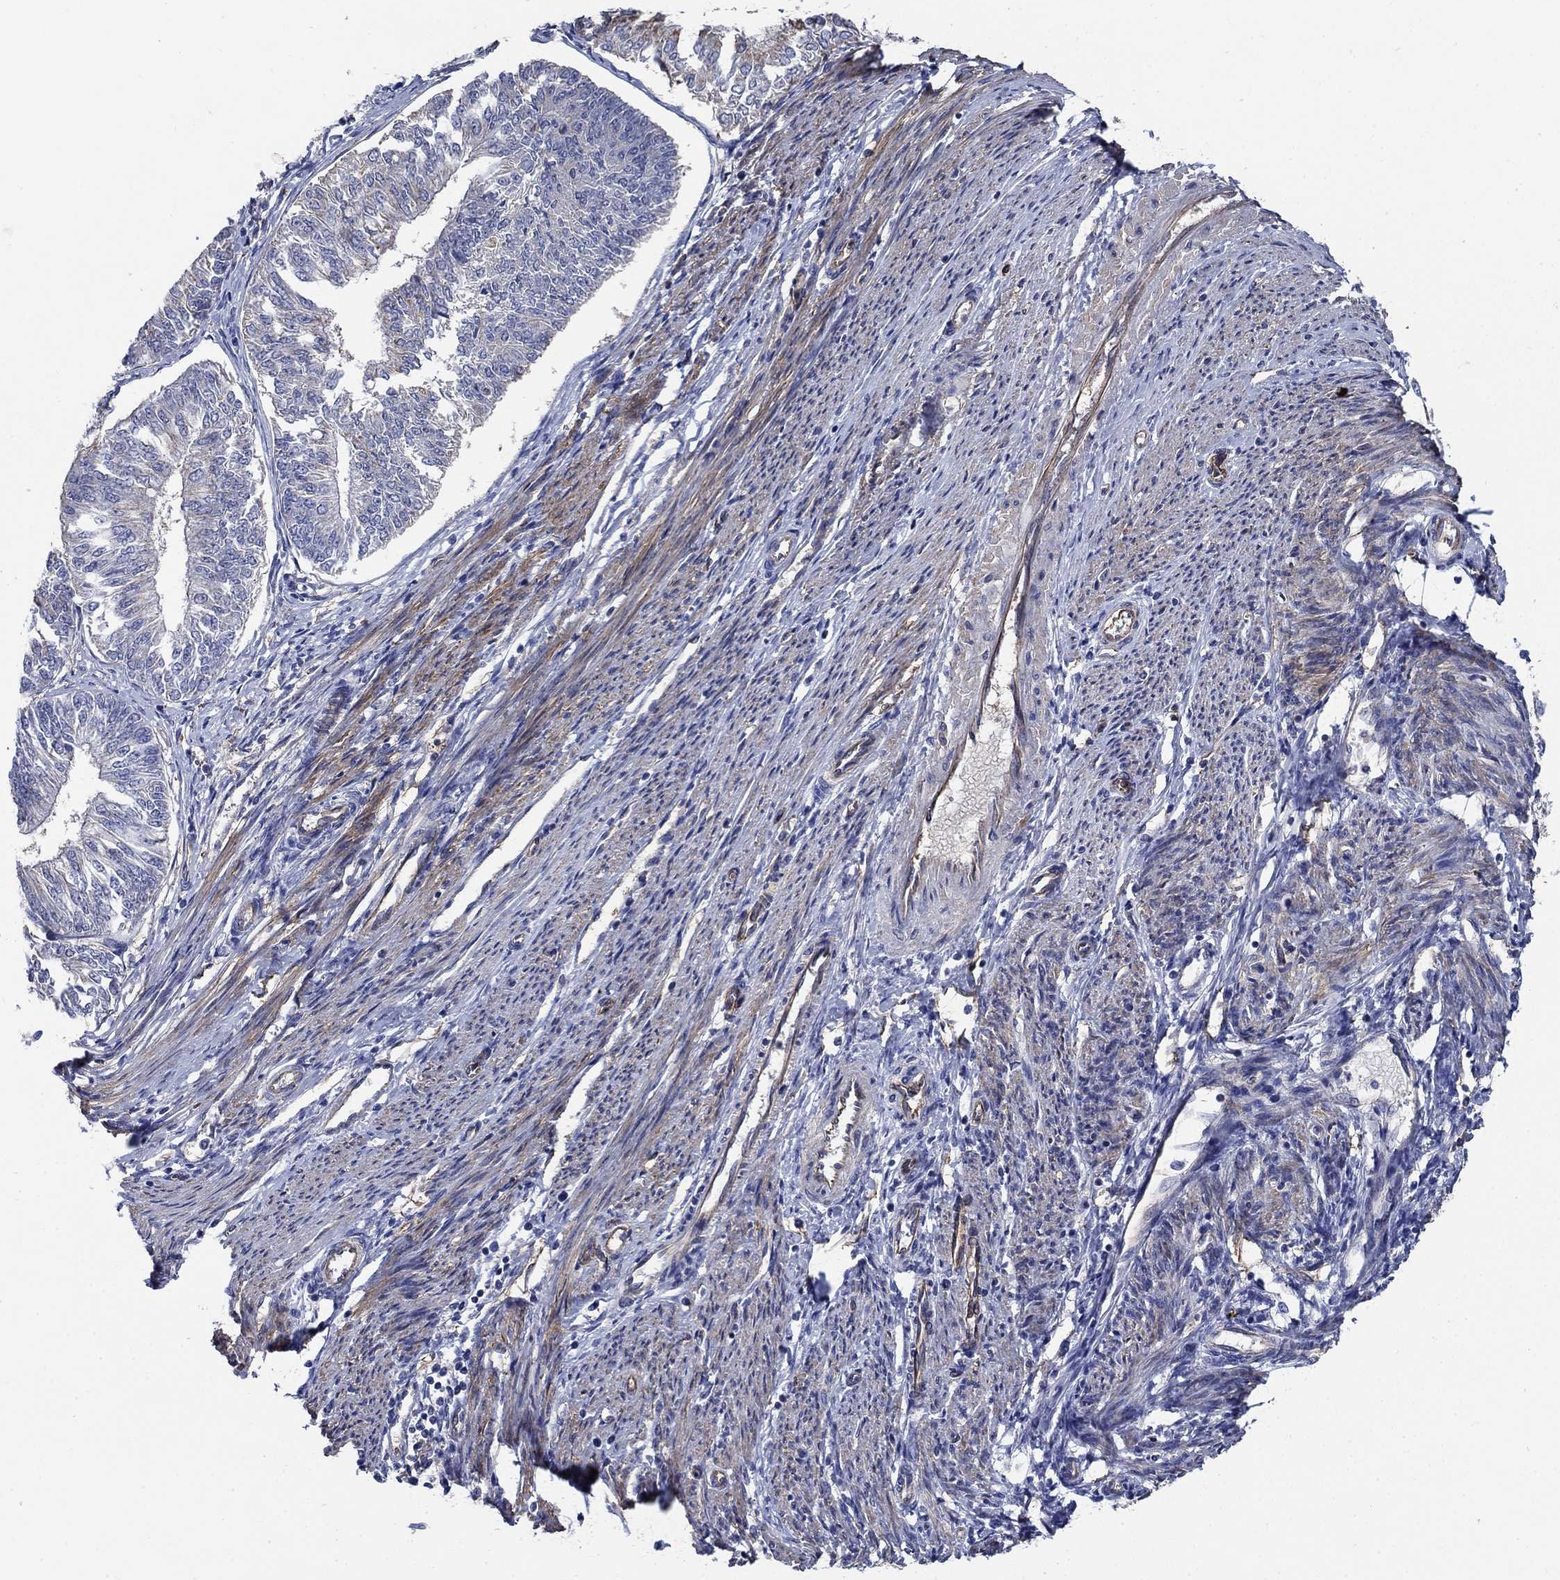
{"staining": {"intensity": "weak", "quantity": "<25%", "location": "cytoplasmic/membranous"}, "tissue": "endometrial cancer", "cell_type": "Tumor cells", "image_type": "cancer", "snomed": [{"axis": "morphology", "description": "Adenocarcinoma, NOS"}, {"axis": "topography", "description": "Endometrium"}], "caption": "Photomicrograph shows no protein positivity in tumor cells of endometrial adenocarcinoma tissue.", "gene": "FLNC", "patient": {"sex": "female", "age": 58}}